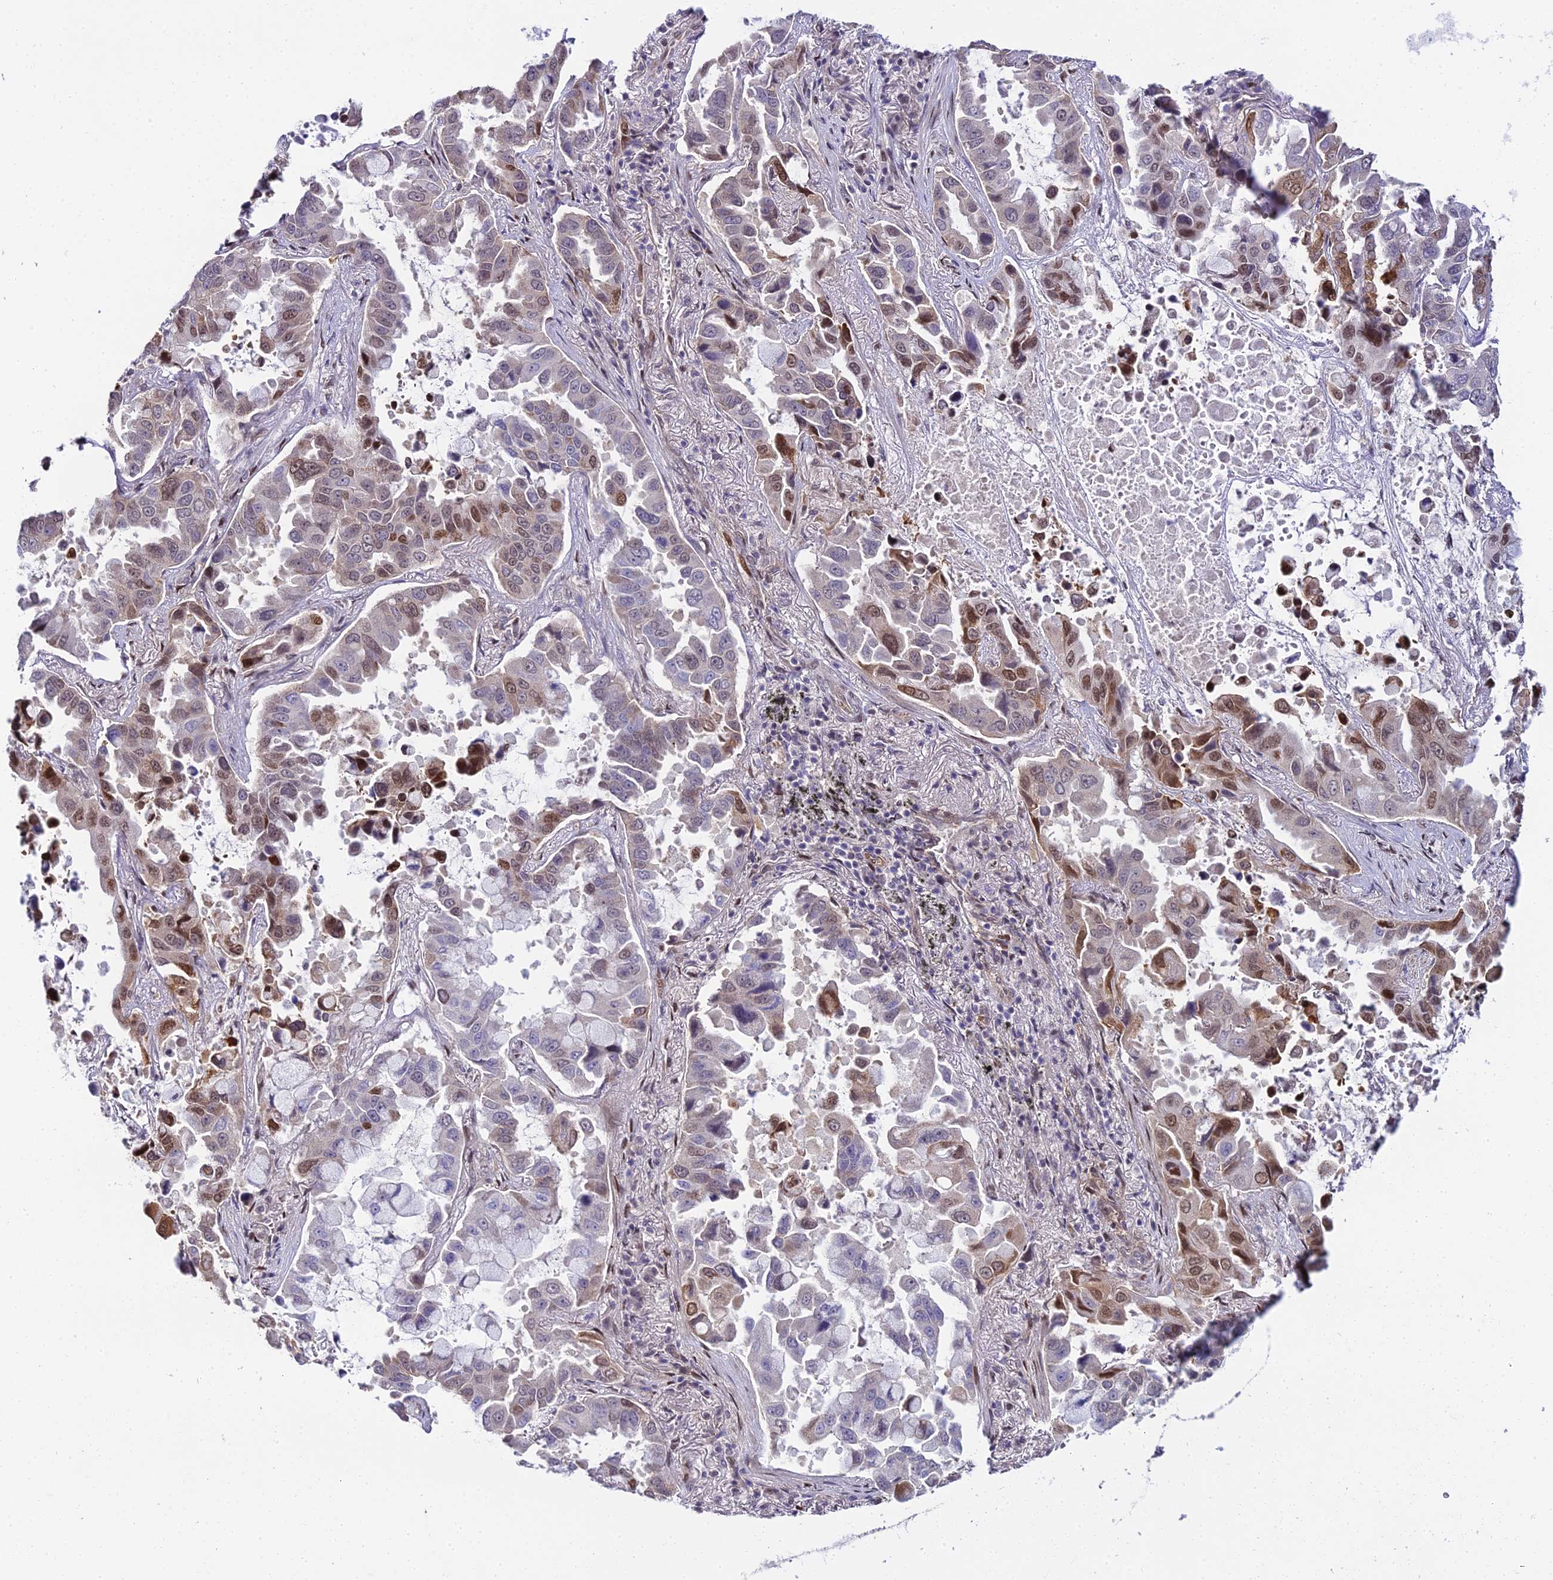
{"staining": {"intensity": "moderate", "quantity": "25%-75%", "location": "nuclear"}, "tissue": "lung cancer", "cell_type": "Tumor cells", "image_type": "cancer", "snomed": [{"axis": "morphology", "description": "Adenocarcinoma, NOS"}, {"axis": "topography", "description": "Lung"}], "caption": "Immunohistochemistry (IHC) image of neoplastic tissue: human lung cancer stained using immunohistochemistry (IHC) displays medium levels of moderate protein expression localized specifically in the nuclear of tumor cells, appearing as a nuclear brown color.", "gene": "ZNF707", "patient": {"sex": "male", "age": 64}}